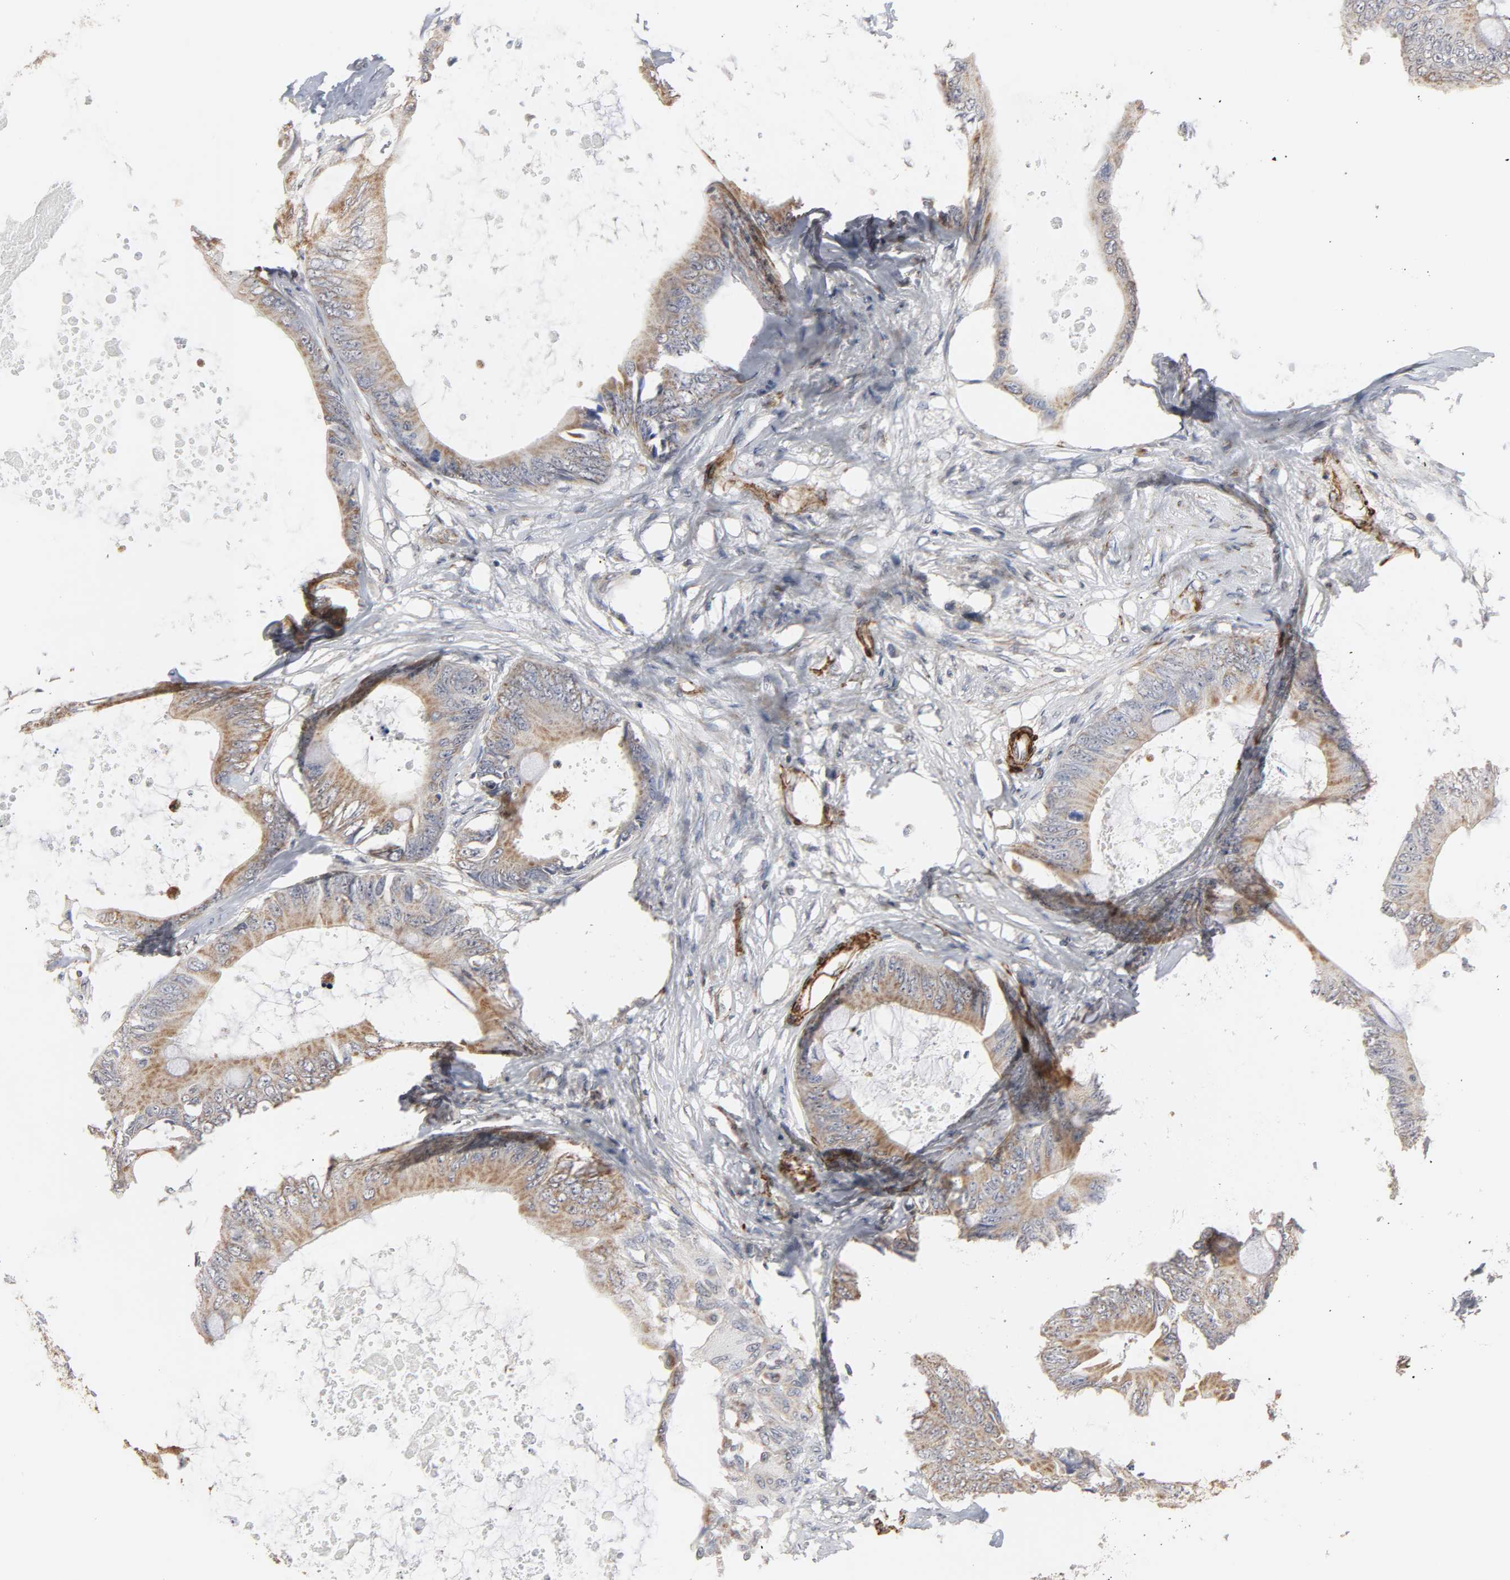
{"staining": {"intensity": "weak", "quantity": ">75%", "location": "cytoplasmic/membranous"}, "tissue": "colorectal cancer", "cell_type": "Tumor cells", "image_type": "cancer", "snomed": [{"axis": "morphology", "description": "Normal tissue, NOS"}, {"axis": "morphology", "description": "Adenocarcinoma, NOS"}, {"axis": "topography", "description": "Rectum"}, {"axis": "topography", "description": "Peripheral nerve tissue"}], "caption": "A micrograph of adenocarcinoma (colorectal) stained for a protein shows weak cytoplasmic/membranous brown staining in tumor cells.", "gene": "GNG2", "patient": {"sex": "female", "age": 77}}